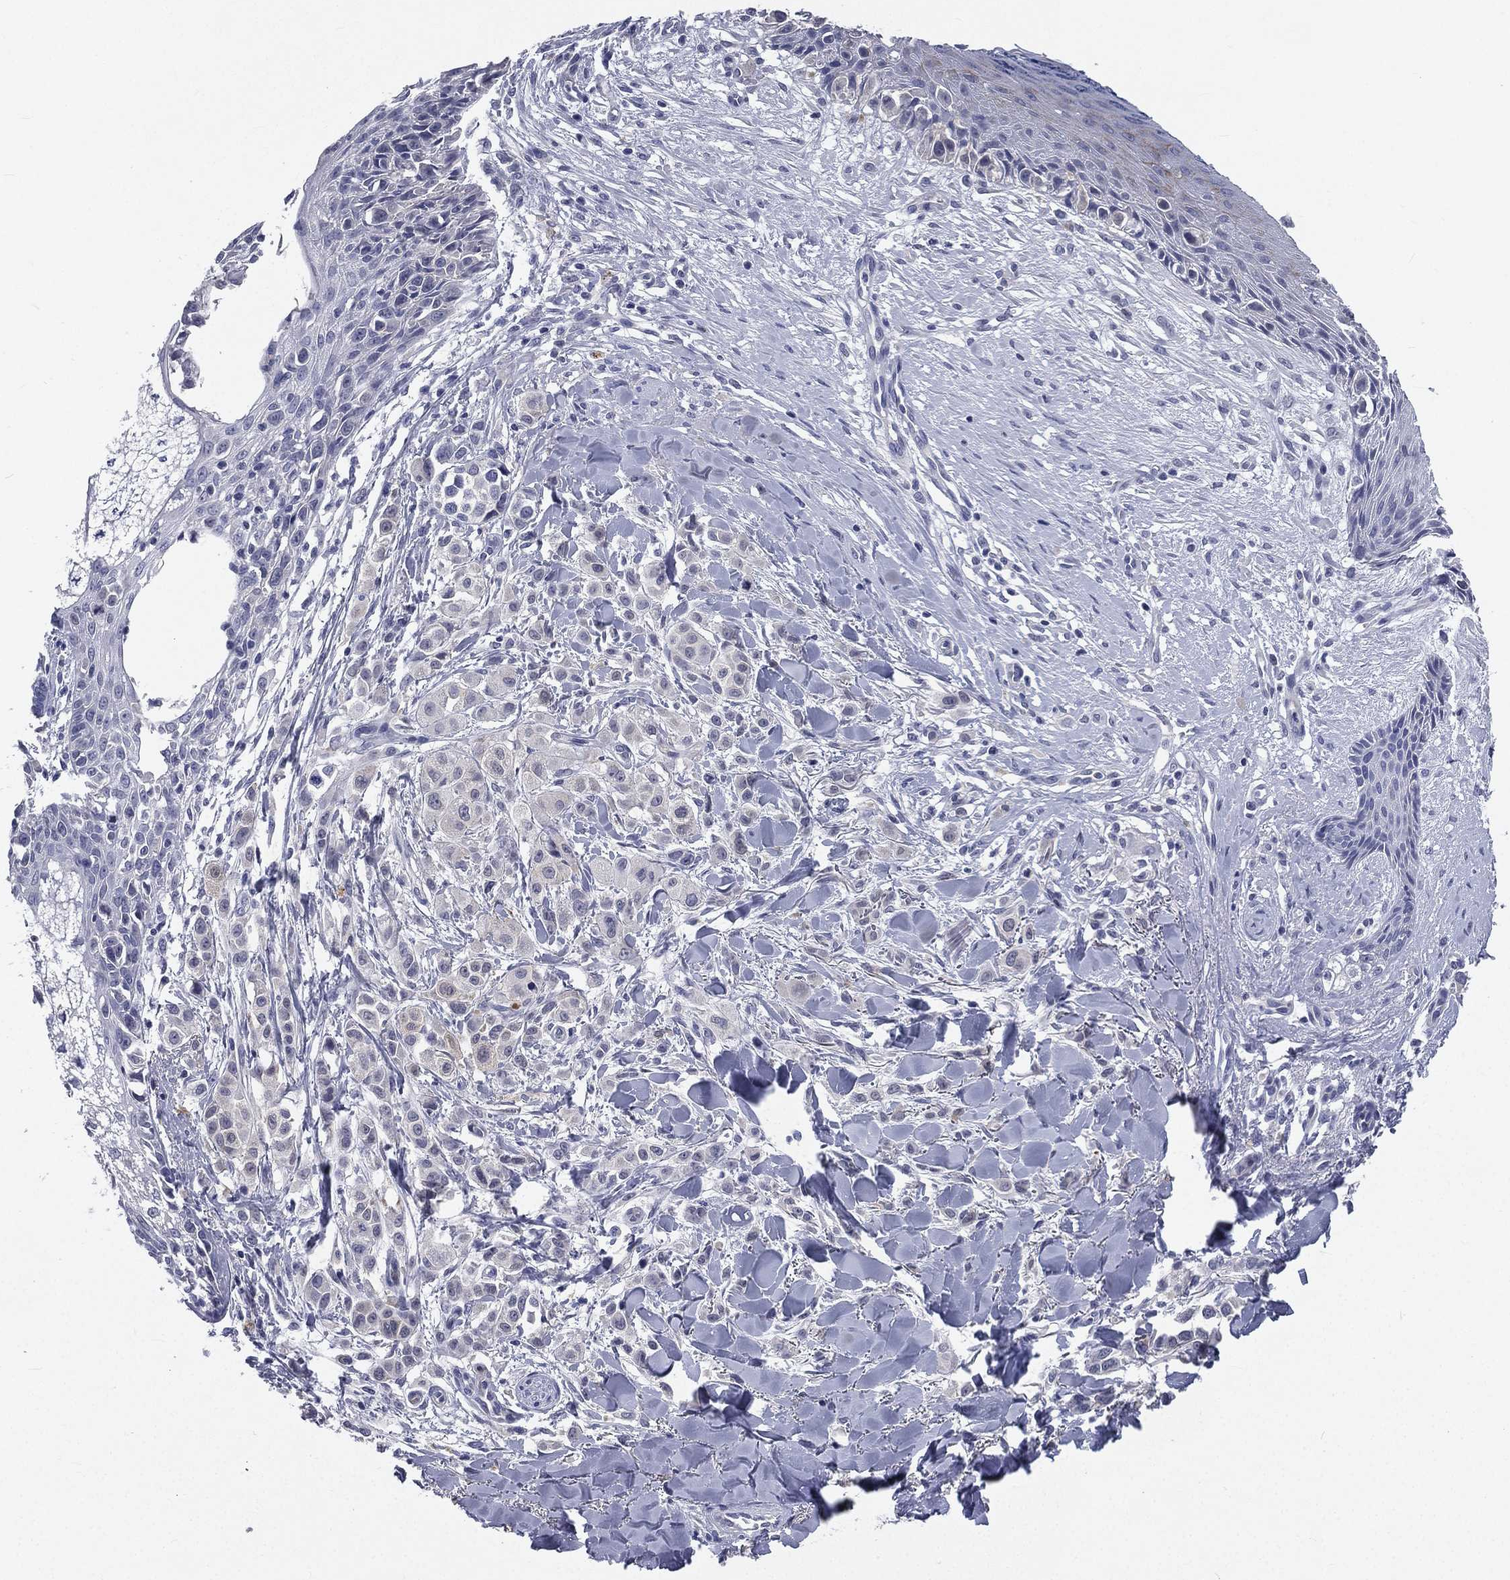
{"staining": {"intensity": "negative", "quantity": "none", "location": "none"}, "tissue": "melanoma", "cell_type": "Tumor cells", "image_type": "cancer", "snomed": [{"axis": "morphology", "description": "Malignant melanoma, NOS"}, {"axis": "topography", "description": "Skin"}], "caption": "There is no significant expression in tumor cells of malignant melanoma. (DAB (3,3'-diaminobenzidine) IHC, high magnification).", "gene": "IFT27", "patient": {"sex": "male", "age": 57}}